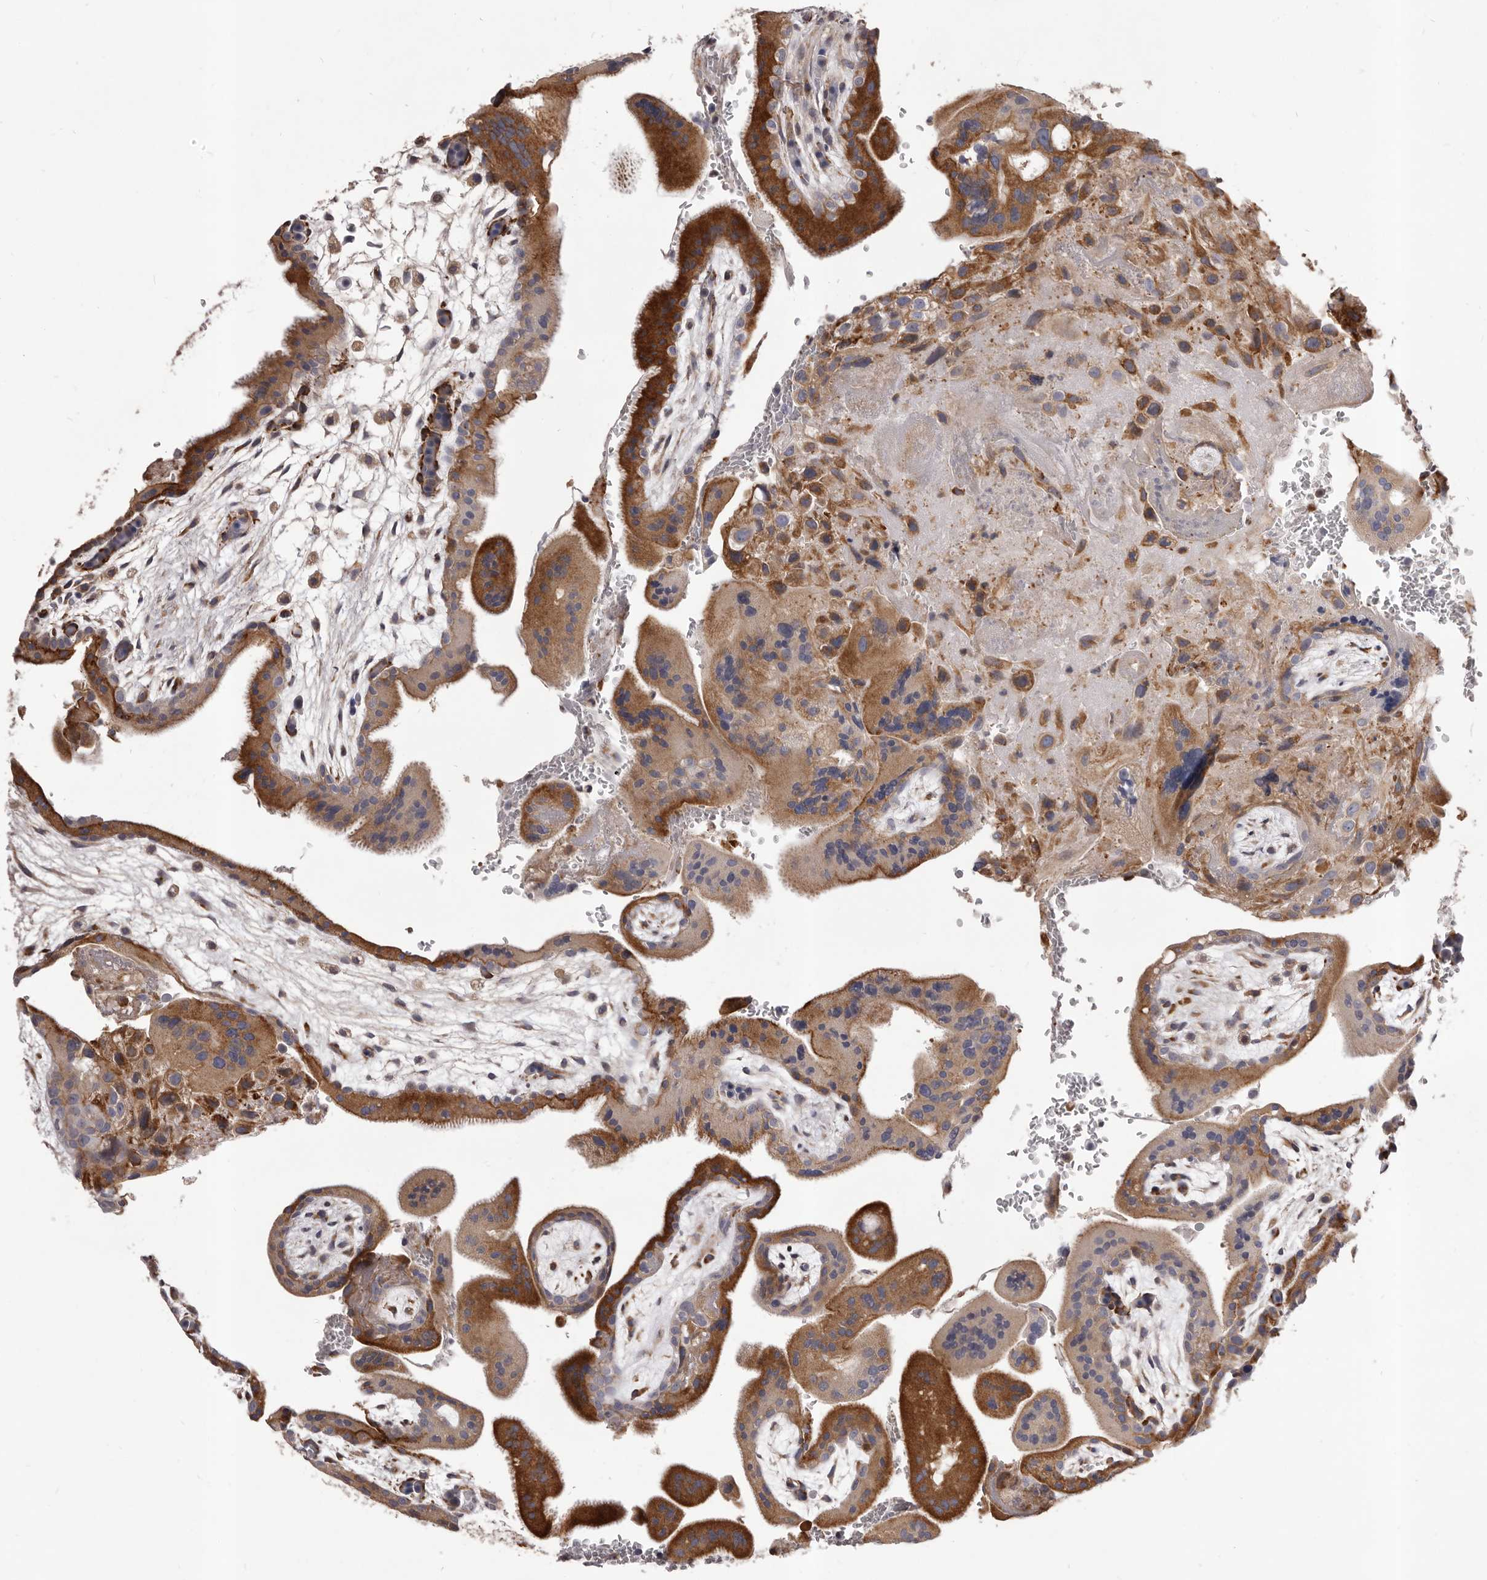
{"staining": {"intensity": "moderate", "quantity": ">75%", "location": "cytoplasmic/membranous"}, "tissue": "placenta", "cell_type": "Decidual cells", "image_type": "normal", "snomed": [{"axis": "morphology", "description": "Normal tissue, NOS"}, {"axis": "topography", "description": "Placenta"}], "caption": "The image exhibits staining of normal placenta, revealing moderate cytoplasmic/membranous protein staining (brown color) within decidual cells. The staining is performed using DAB brown chromogen to label protein expression. The nuclei are counter-stained blue using hematoxylin.", "gene": "ALPK1", "patient": {"sex": "female", "age": 35}}